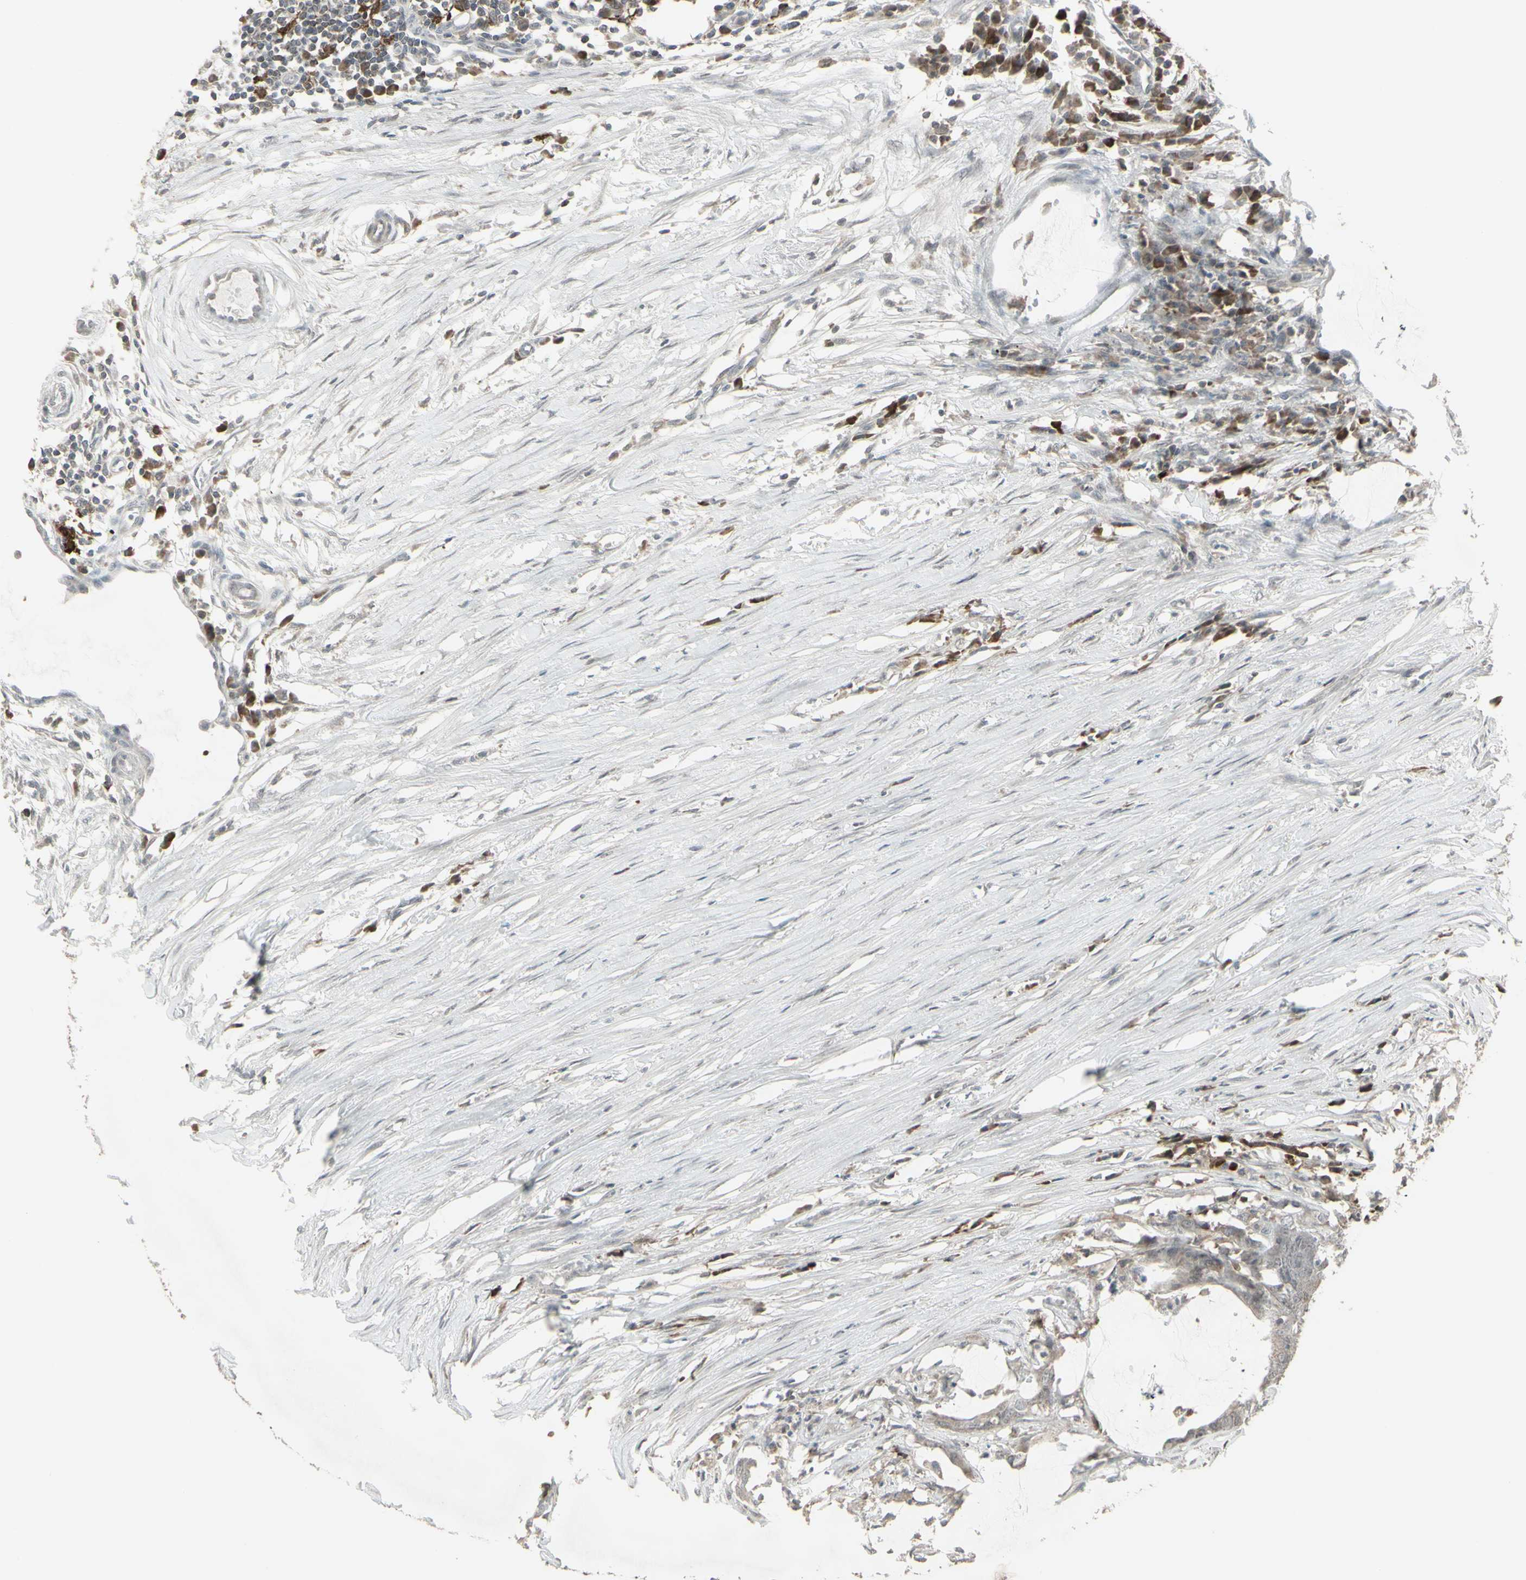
{"staining": {"intensity": "weak", "quantity": ">75%", "location": "cytoplasmic/membranous"}, "tissue": "colorectal cancer", "cell_type": "Tumor cells", "image_type": "cancer", "snomed": [{"axis": "morphology", "description": "Adenocarcinoma, NOS"}, {"axis": "topography", "description": "Rectum"}], "caption": "Weak cytoplasmic/membranous protein positivity is seen in about >75% of tumor cells in colorectal adenocarcinoma.", "gene": "SAMSN1", "patient": {"sex": "female", "age": 66}}